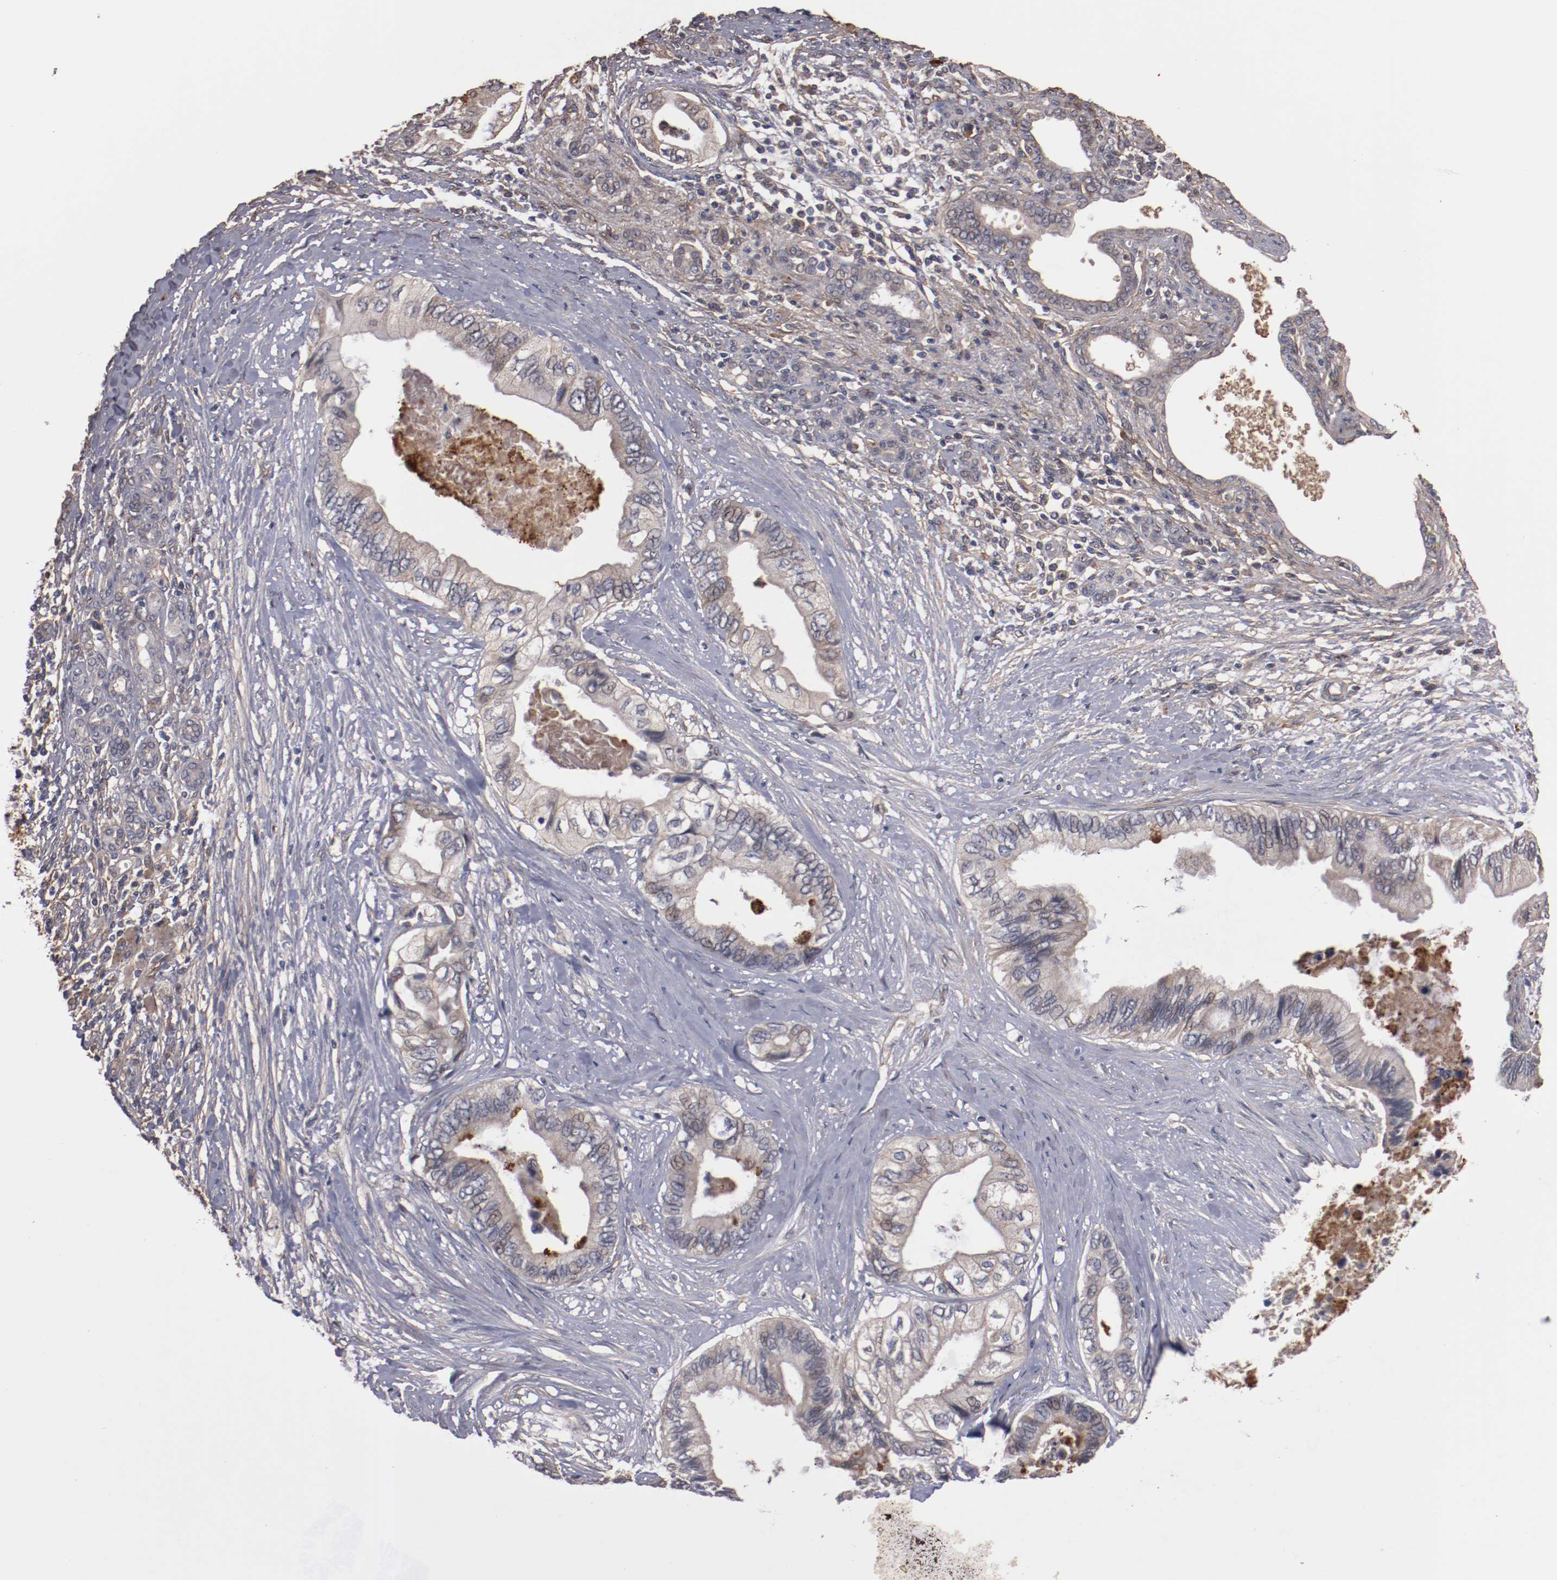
{"staining": {"intensity": "weak", "quantity": ">75%", "location": "cytoplasmic/membranous"}, "tissue": "pancreatic cancer", "cell_type": "Tumor cells", "image_type": "cancer", "snomed": [{"axis": "morphology", "description": "Adenocarcinoma, NOS"}, {"axis": "topography", "description": "Pancreas"}], "caption": "Adenocarcinoma (pancreatic) stained with DAB (3,3'-diaminobenzidine) immunohistochemistry reveals low levels of weak cytoplasmic/membranous expression in about >75% of tumor cells.", "gene": "DIPK2B", "patient": {"sex": "female", "age": 66}}